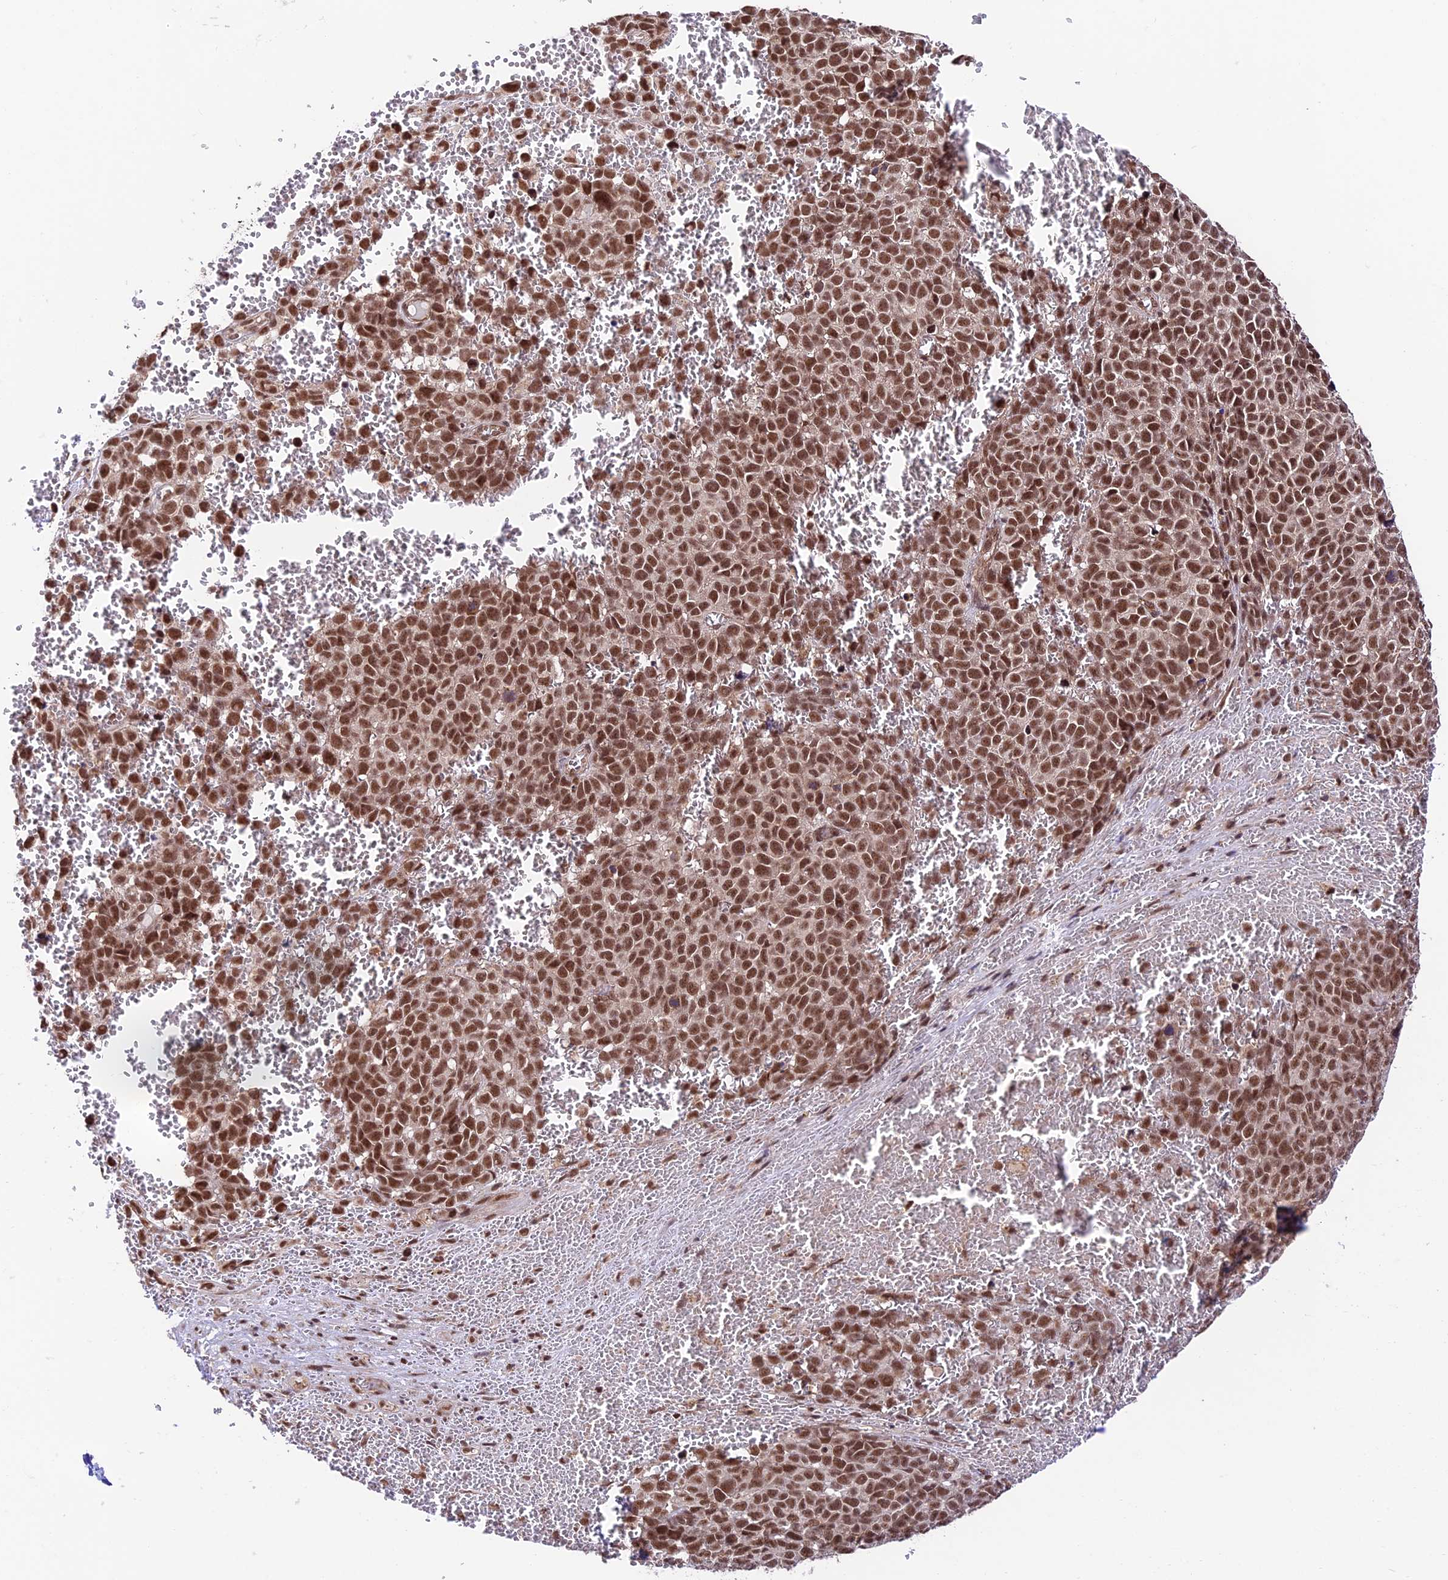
{"staining": {"intensity": "strong", "quantity": ">75%", "location": "nuclear"}, "tissue": "melanoma", "cell_type": "Tumor cells", "image_type": "cancer", "snomed": [{"axis": "morphology", "description": "Malignant melanoma, NOS"}, {"axis": "topography", "description": "Nose, NOS"}], "caption": "The image demonstrates staining of melanoma, revealing strong nuclear protein staining (brown color) within tumor cells.", "gene": "RBM42", "patient": {"sex": "female", "age": 48}}